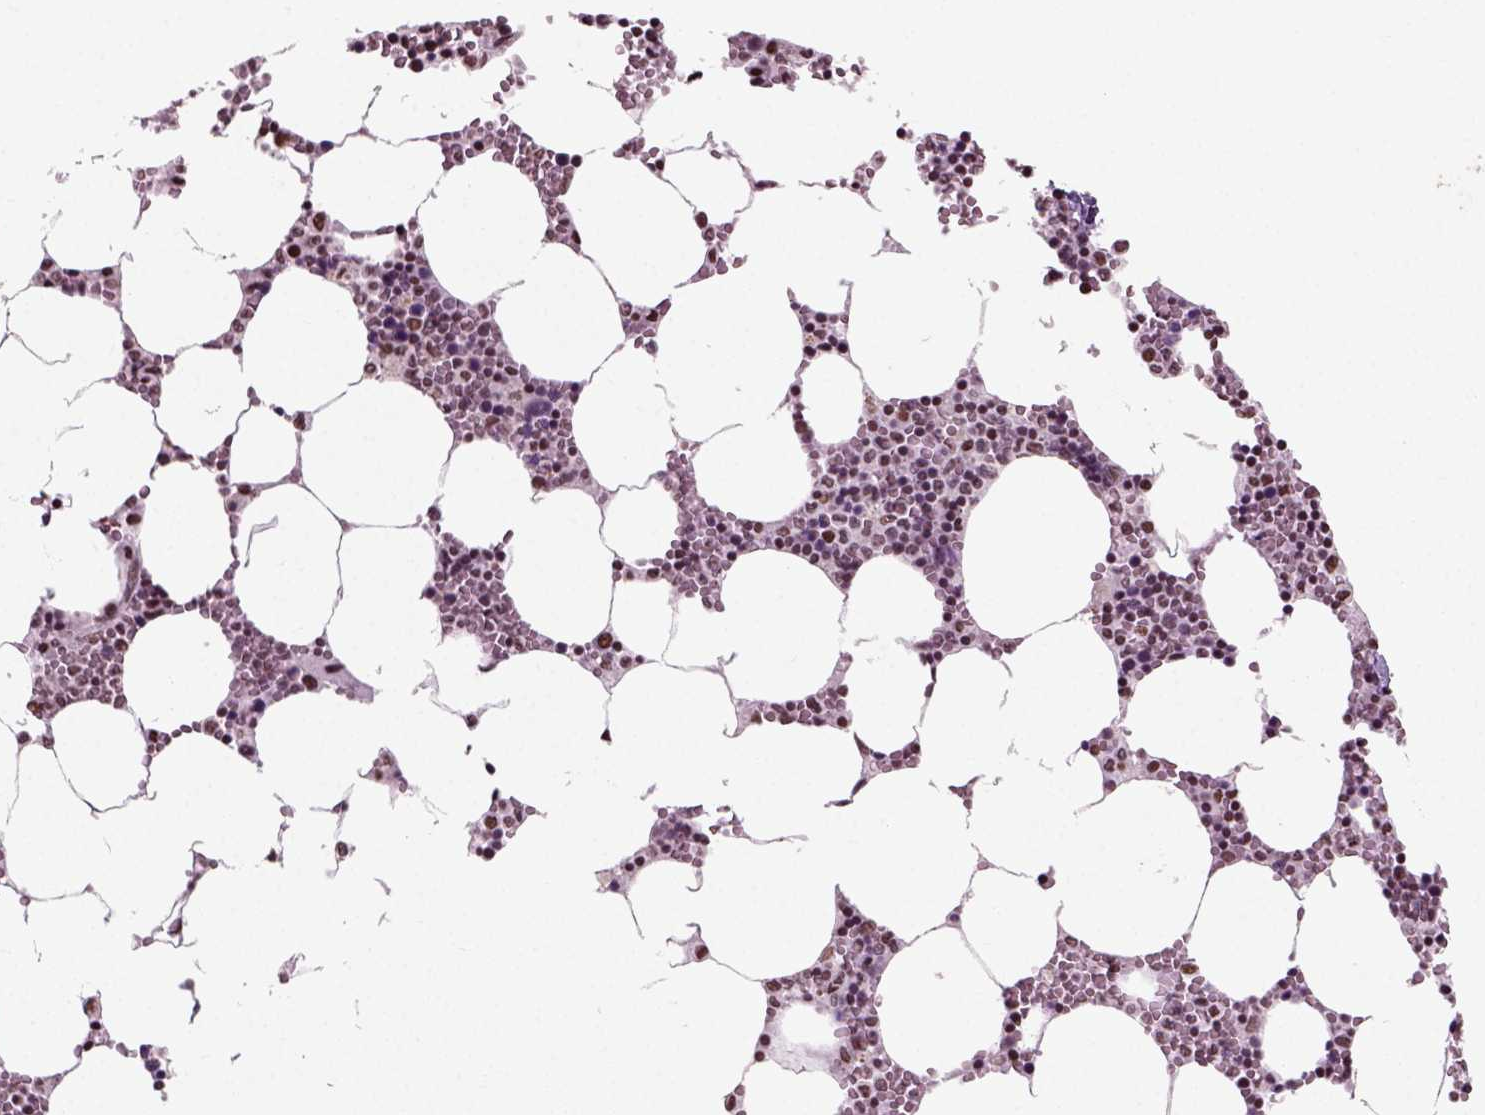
{"staining": {"intensity": "moderate", "quantity": "<25%", "location": "nuclear"}, "tissue": "bone marrow", "cell_type": "Hematopoietic cells", "image_type": "normal", "snomed": [{"axis": "morphology", "description": "Normal tissue, NOS"}, {"axis": "topography", "description": "Bone marrow"}], "caption": "Unremarkable bone marrow shows moderate nuclear expression in about <25% of hematopoietic cells, visualized by immunohistochemistry.", "gene": "POLR1H", "patient": {"sex": "female", "age": 64}}